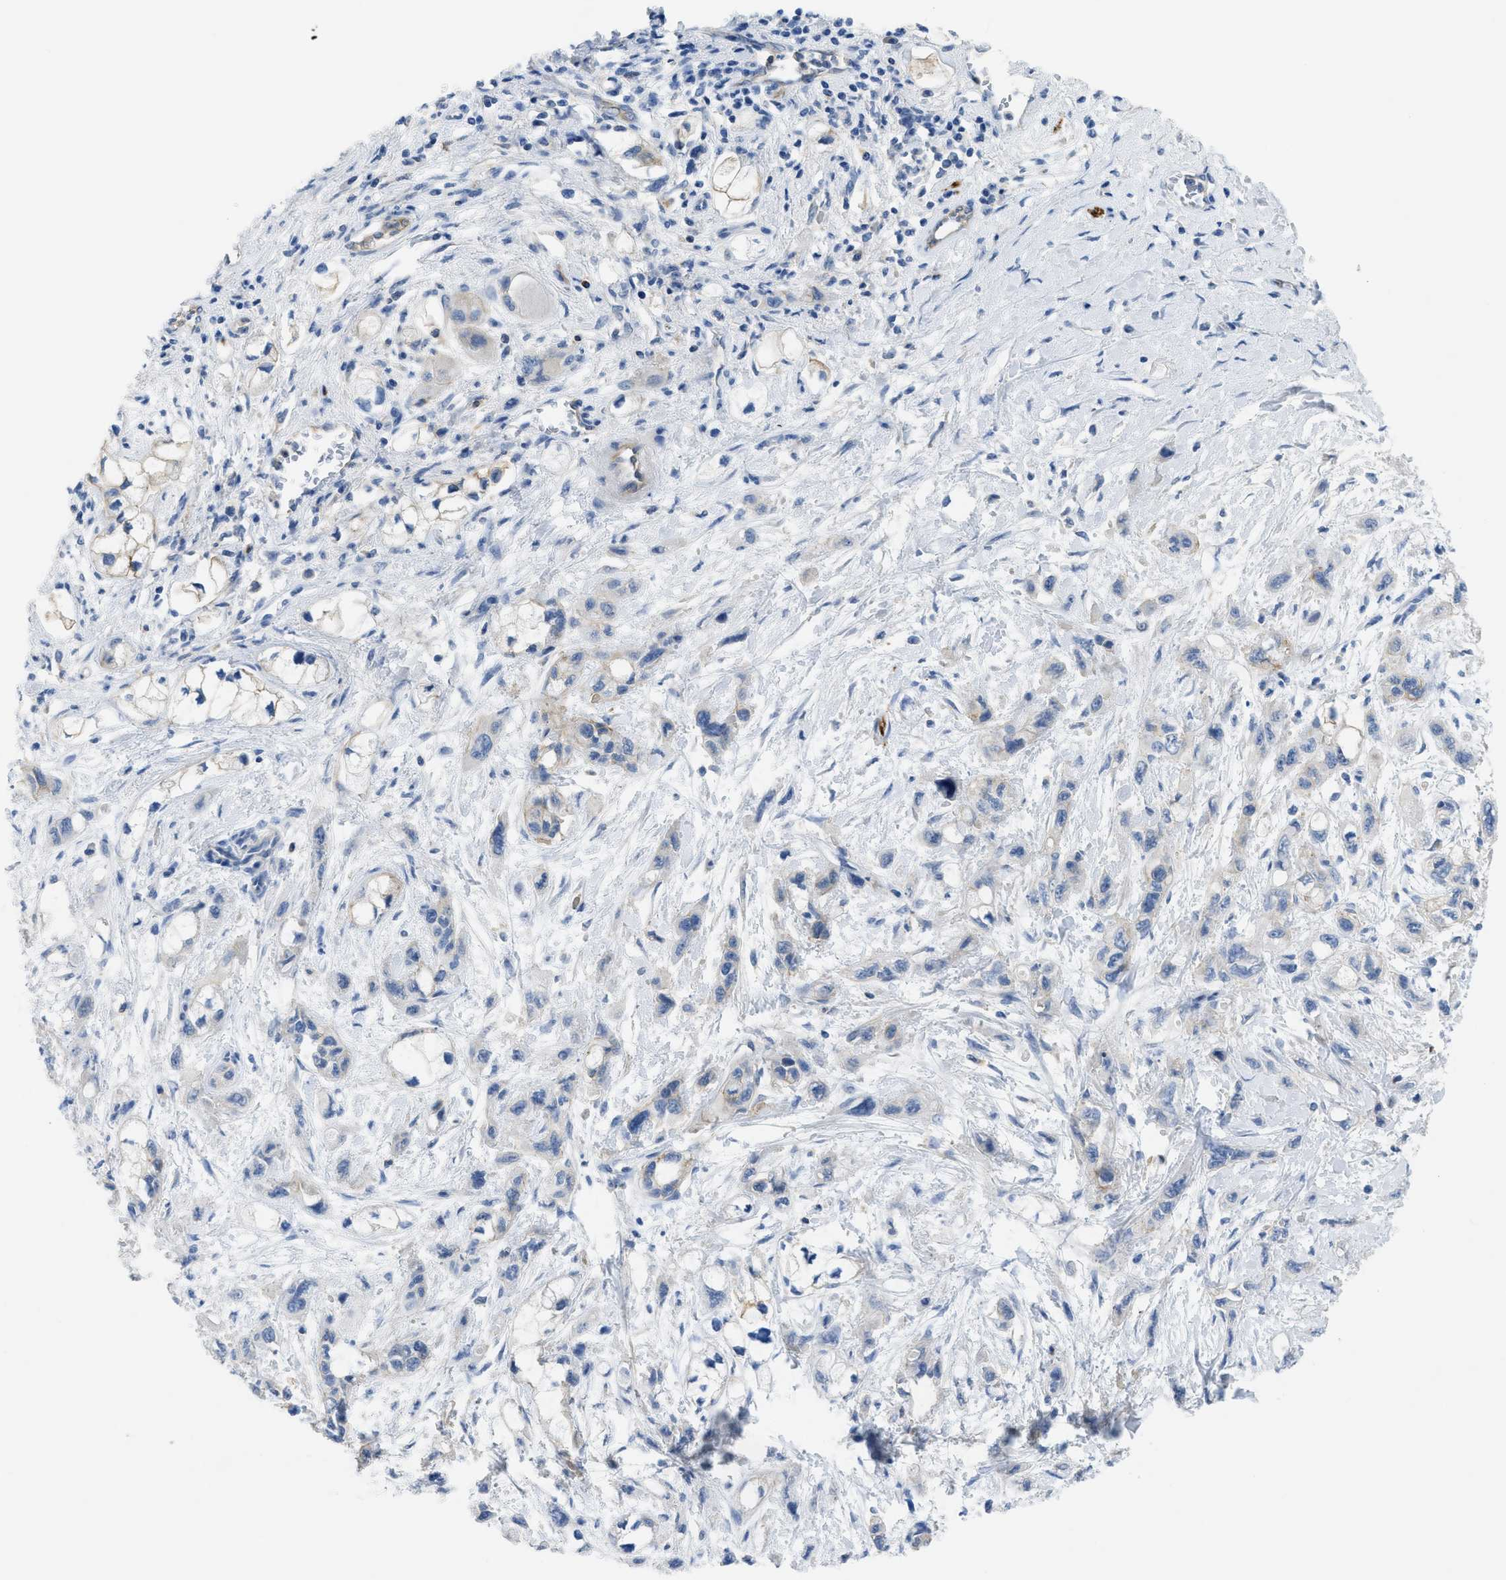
{"staining": {"intensity": "negative", "quantity": "none", "location": "none"}, "tissue": "pancreatic cancer", "cell_type": "Tumor cells", "image_type": "cancer", "snomed": [{"axis": "morphology", "description": "Adenocarcinoma, NOS"}, {"axis": "topography", "description": "Pancreas"}], "caption": "High magnification brightfield microscopy of pancreatic cancer (adenocarcinoma) stained with DAB (brown) and counterstained with hematoxylin (blue): tumor cells show no significant positivity.", "gene": "CNNM4", "patient": {"sex": "male", "age": 74}}